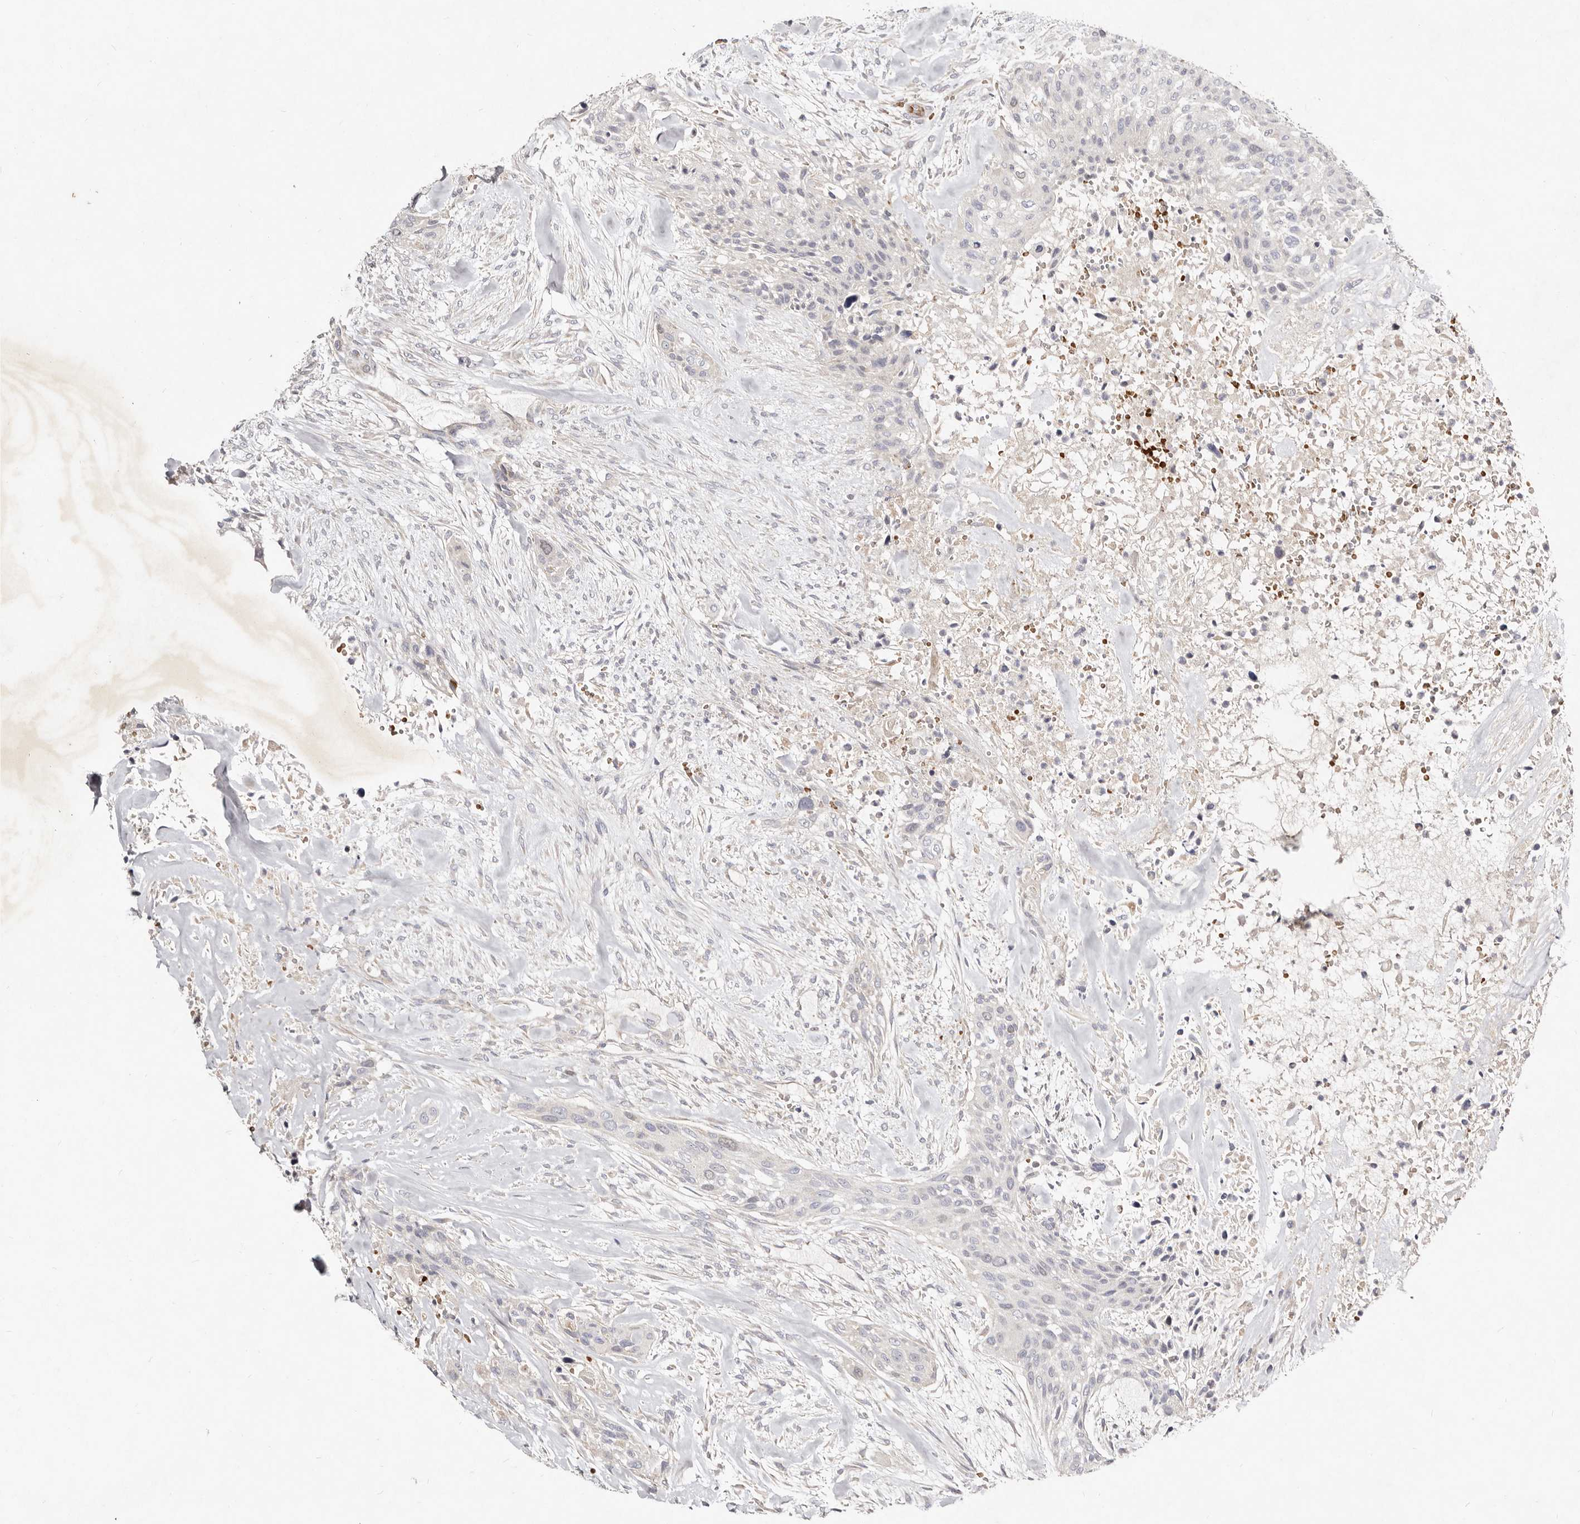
{"staining": {"intensity": "negative", "quantity": "none", "location": "none"}, "tissue": "urothelial cancer", "cell_type": "Tumor cells", "image_type": "cancer", "snomed": [{"axis": "morphology", "description": "Urothelial carcinoma, High grade"}, {"axis": "topography", "description": "Urinary bladder"}], "caption": "High-grade urothelial carcinoma was stained to show a protein in brown. There is no significant positivity in tumor cells. Brightfield microscopy of IHC stained with DAB (3,3'-diaminobenzidine) (brown) and hematoxylin (blue), captured at high magnification.", "gene": "SLC25A20", "patient": {"sex": "male", "age": 35}}